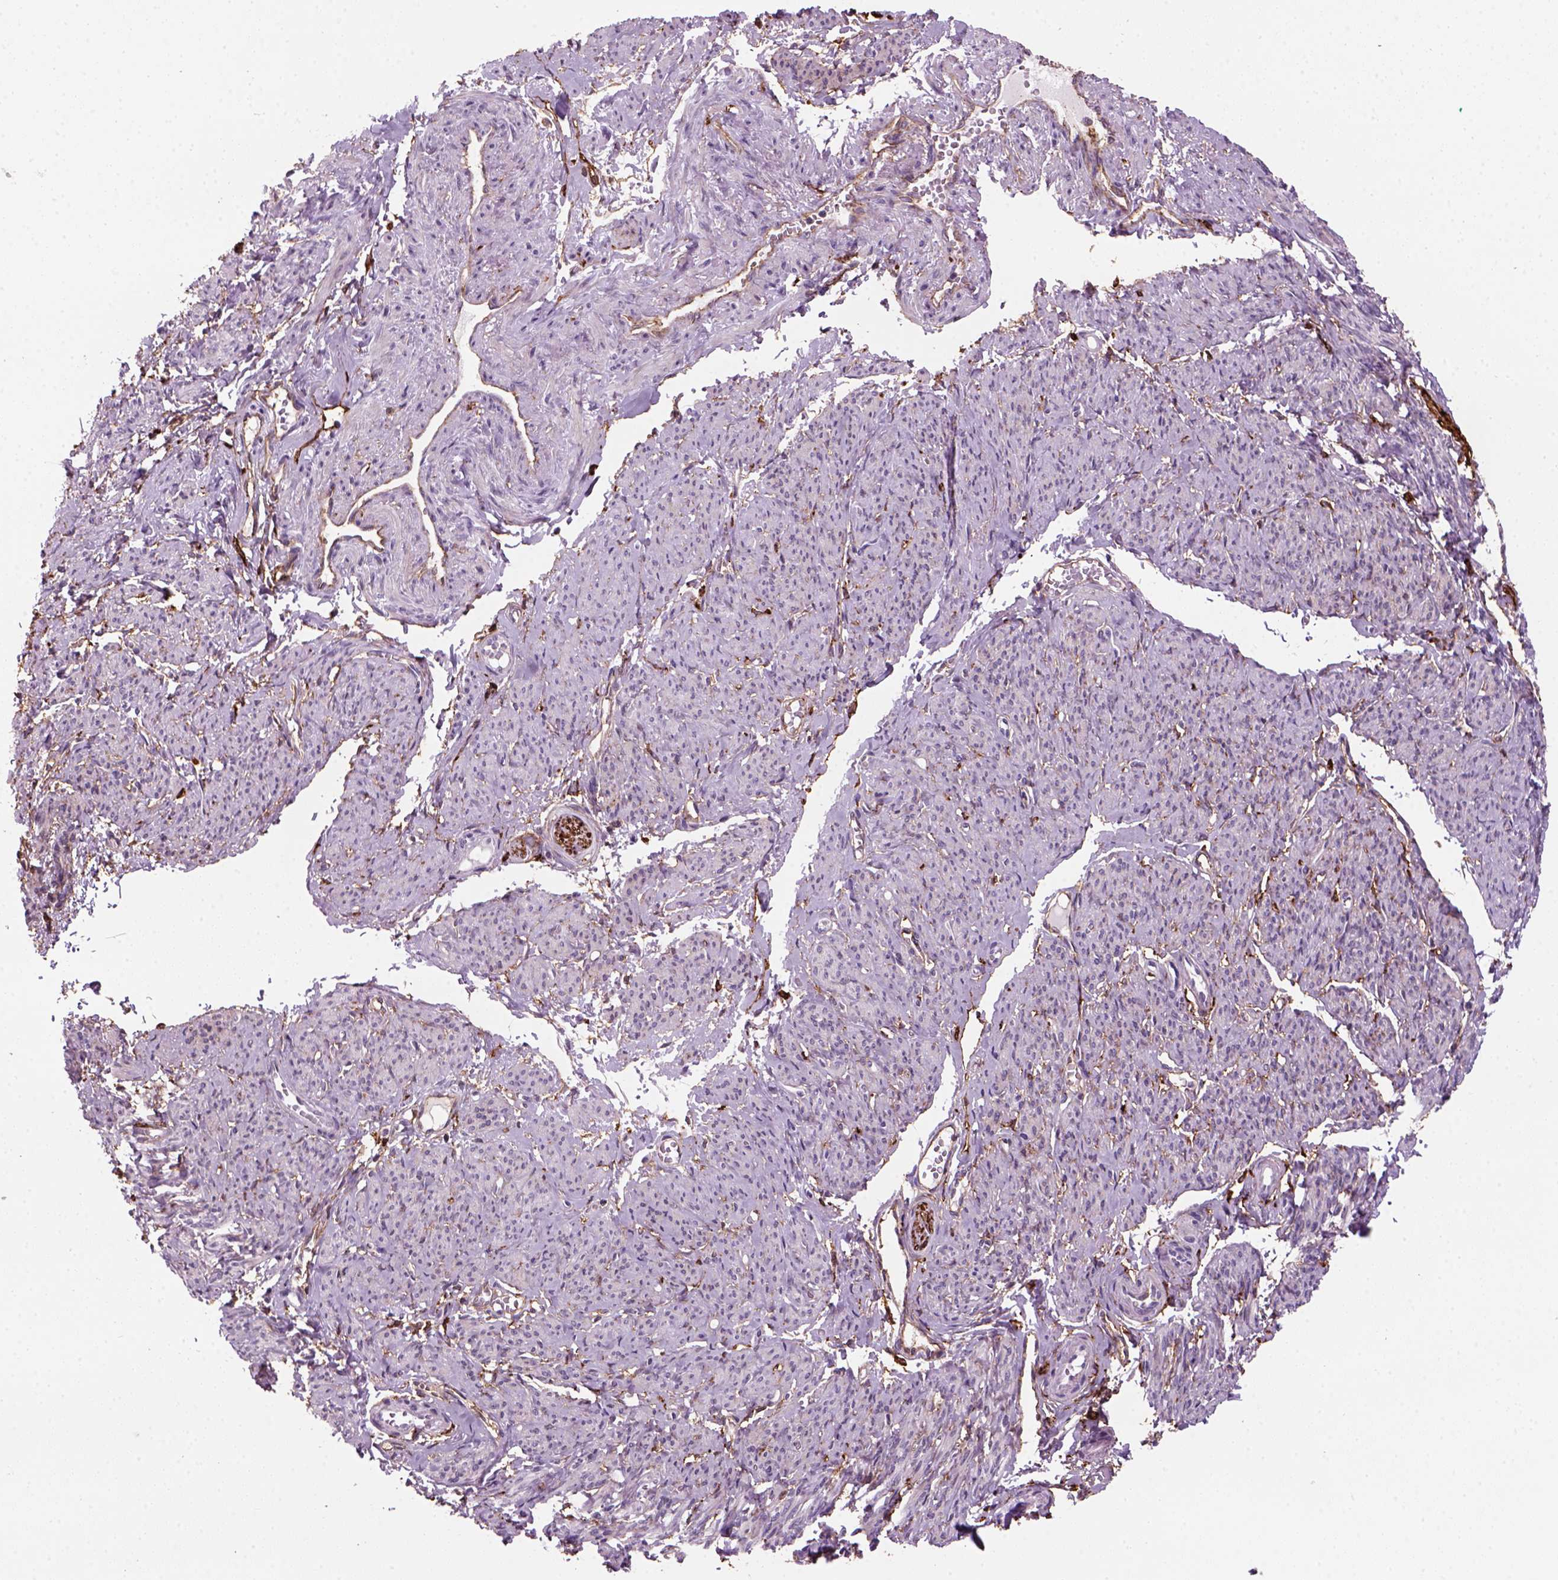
{"staining": {"intensity": "negative", "quantity": "none", "location": "none"}, "tissue": "smooth muscle", "cell_type": "Smooth muscle cells", "image_type": "normal", "snomed": [{"axis": "morphology", "description": "Normal tissue, NOS"}, {"axis": "topography", "description": "Smooth muscle"}], "caption": "IHC photomicrograph of benign smooth muscle: smooth muscle stained with DAB reveals no significant protein staining in smooth muscle cells. The staining is performed using DAB (3,3'-diaminobenzidine) brown chromogen with nuclei counter-stained in using hematoxylin.", "gene": "MARCKS", "patient": {"sex": "female", "age": 65}}